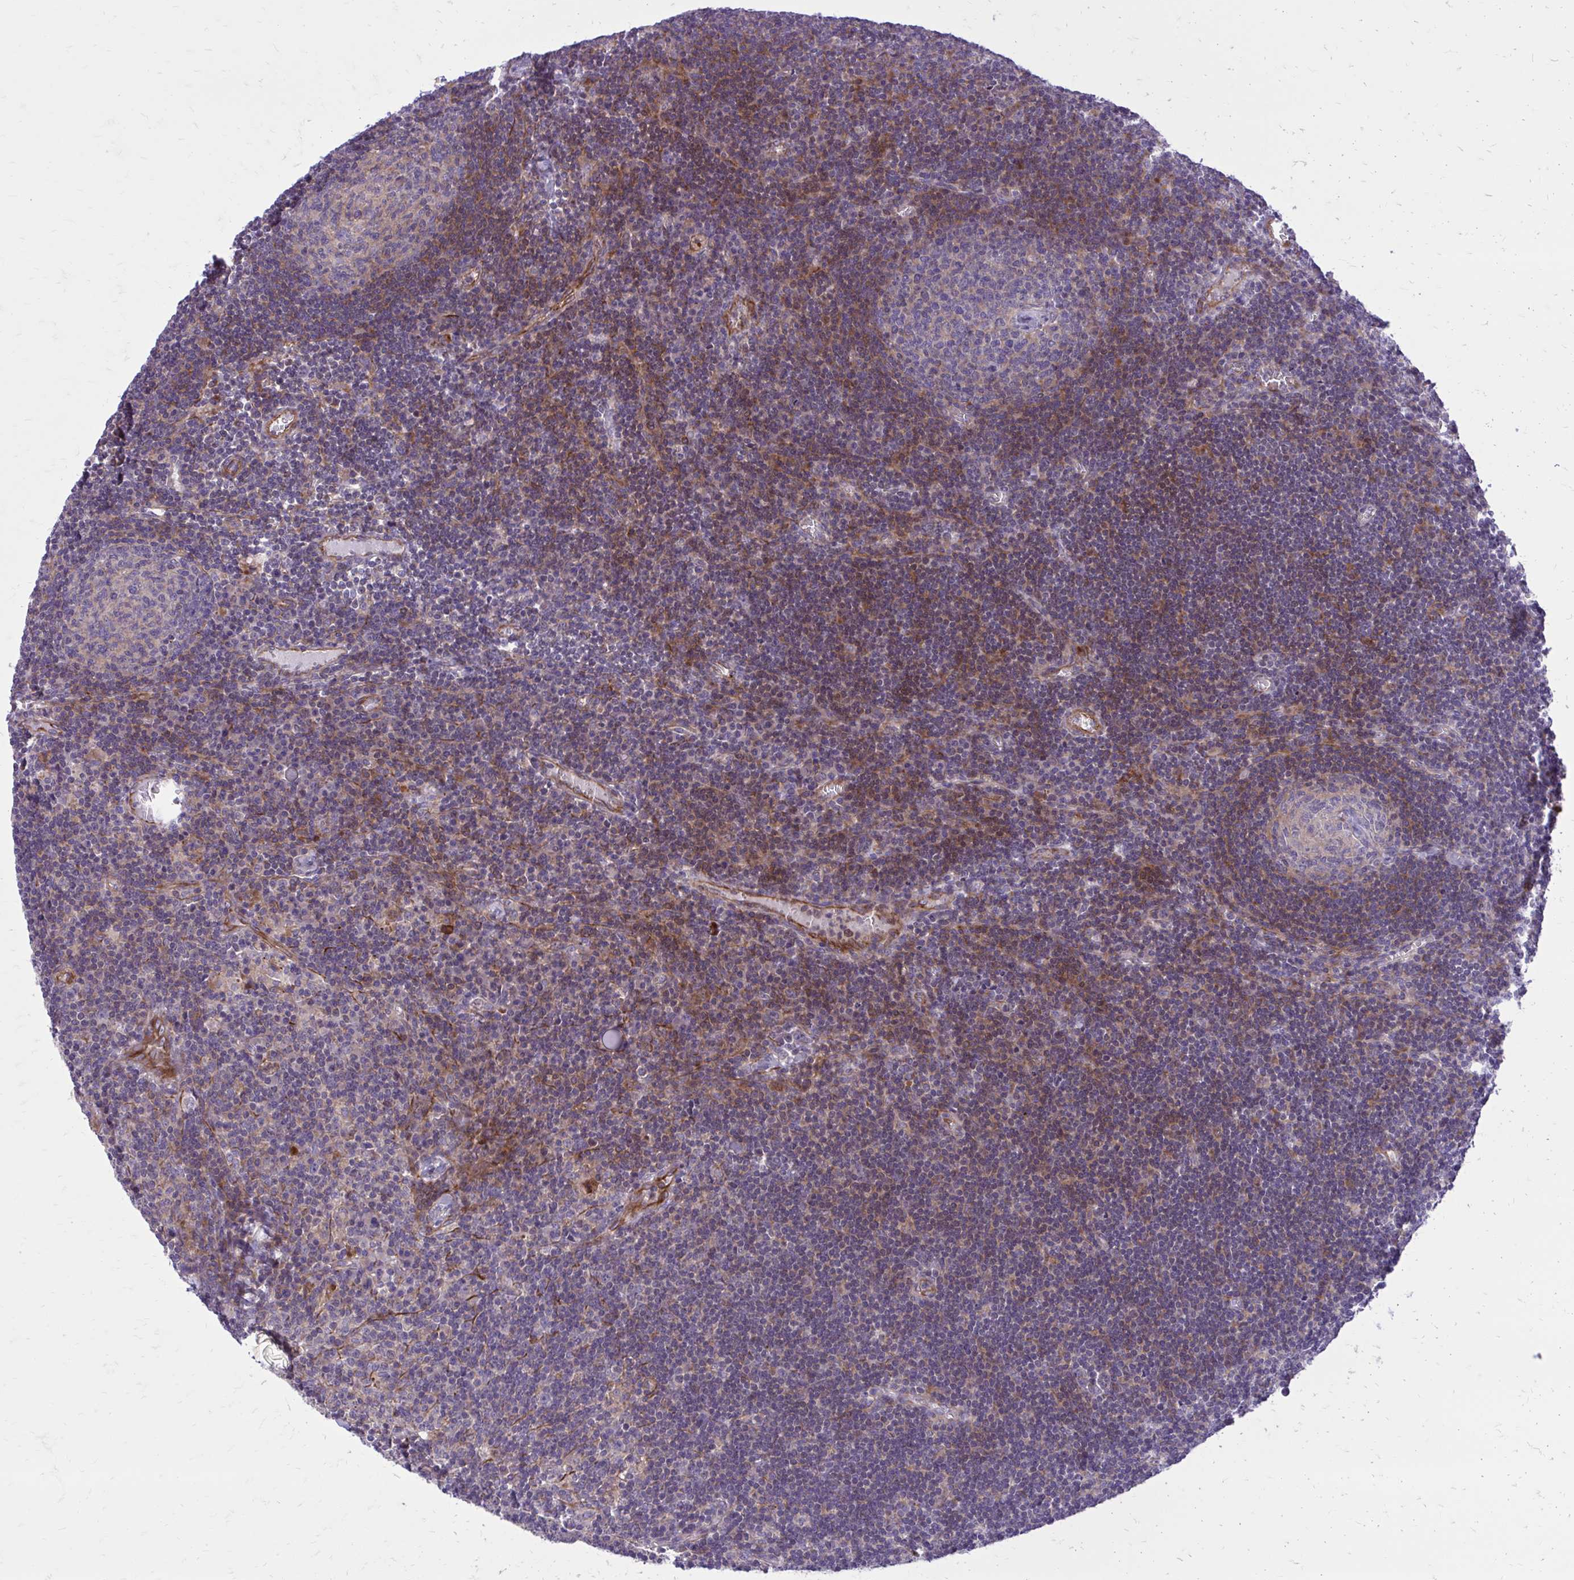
{"staining": {"intensity": "negative", "quantity": "none", "location": "none"}, "tissue": "lymph node", "cell_type": "Germinal center cells", "image_type": "normal", "snomed": [{"axis": "morphology", "description": "Normal tissue, NOS"}, {"axis": "topography", "description": "Lymph node"}], "caption": "Germinal center cells show no significant staining in normal lymph node.", "gene": "FAP", "patient": {"sex": "male", "age": 67}}